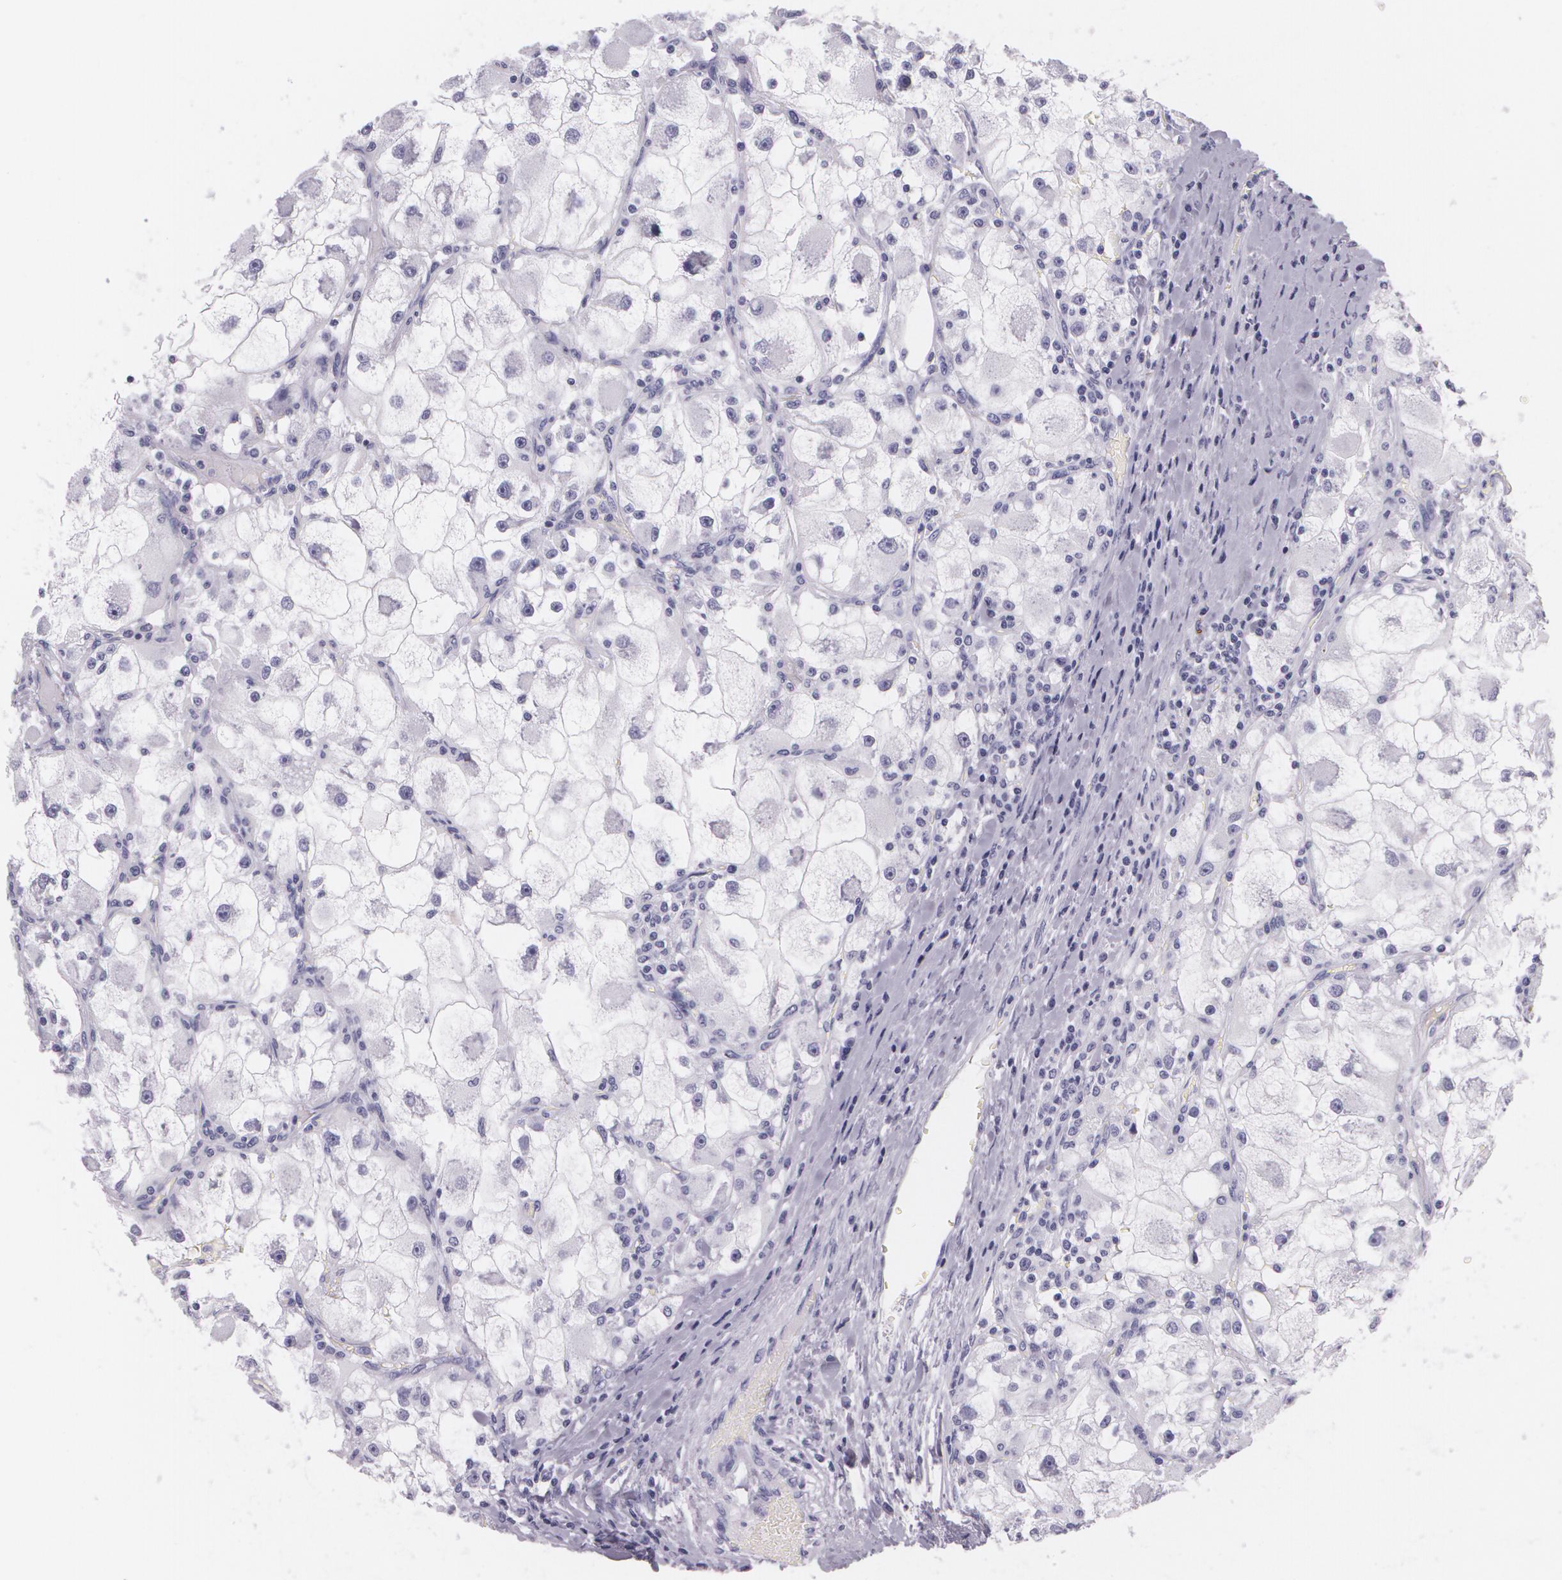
{"staining": {"intensity": "negative", "quantity": "none", "location": "none"}, "tissue": "renal cancer", "cell_type": "Tumor cells", "image_type": "cancer", "snomed": [{"axis": "morphology", "description": "Adenocarcinoma, NOS"}, {"axis": "topography", "description": "Kidney"}], "caption": "A micrograph of human adenocarcinoma (renal) is negative for staining in tumor cells.", "gene": "DLG4", "patient": {"sex": "female", "age": 73}}